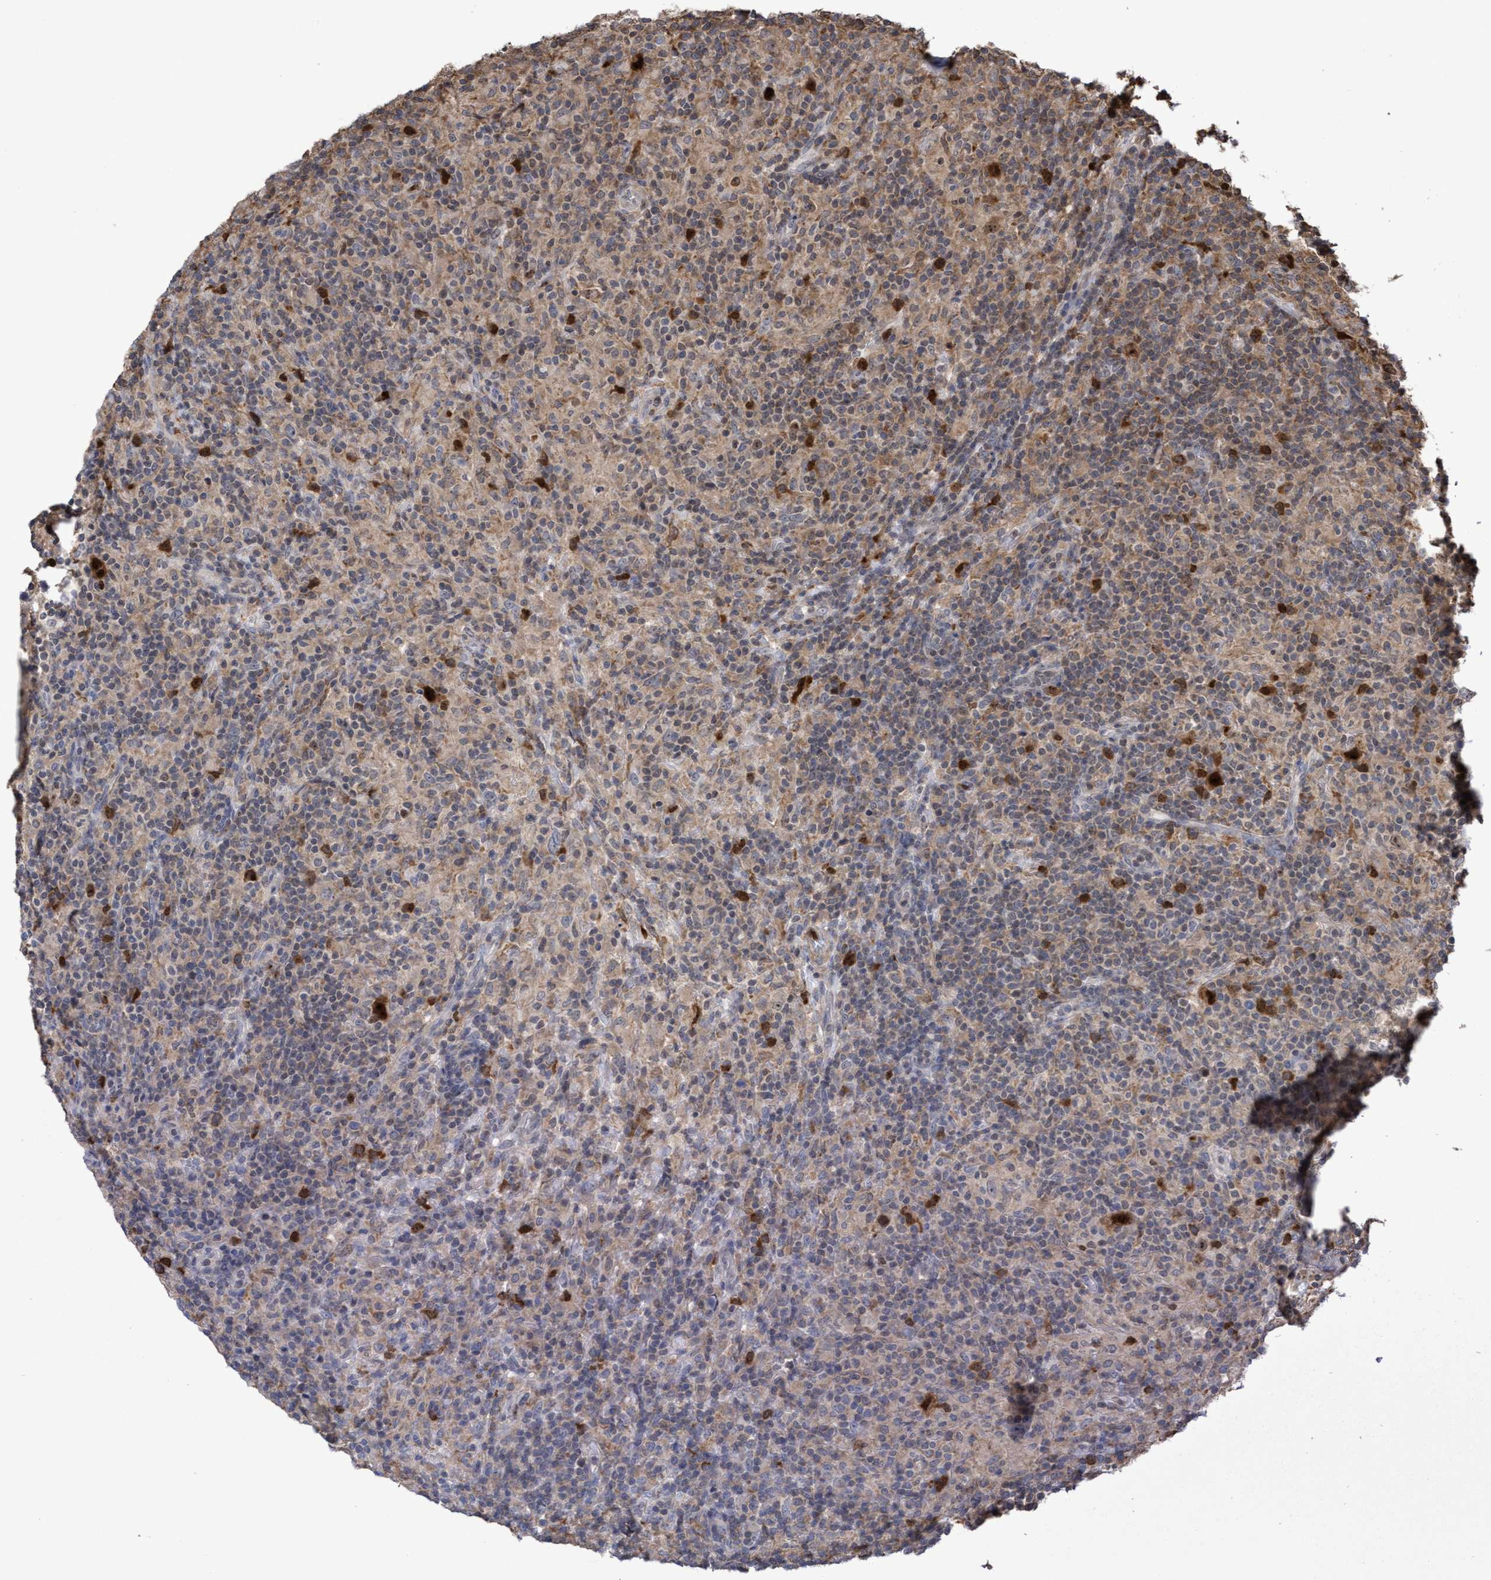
{"staining": {"intensity": "strong", "quantity": ">75%", "location": "cytoplasmic/membranous,nuclear"}, "tissue": "lymphoma", "cell_type": "Tumor cells", "image_type": "cancer", "snomed": [{"axis": "morphology", "description": "Hodgkin's disease, NOS"}, {"axis": "topography", "description": "Lymph node"}], "caption": "Protein analysis of lymphoma tissue shows strong cytoplasmic/membranous and nuclear expression in about >75% of tumor cells.", "gene": "SLBP", "patient": {"sex": "male", "age": 70}}